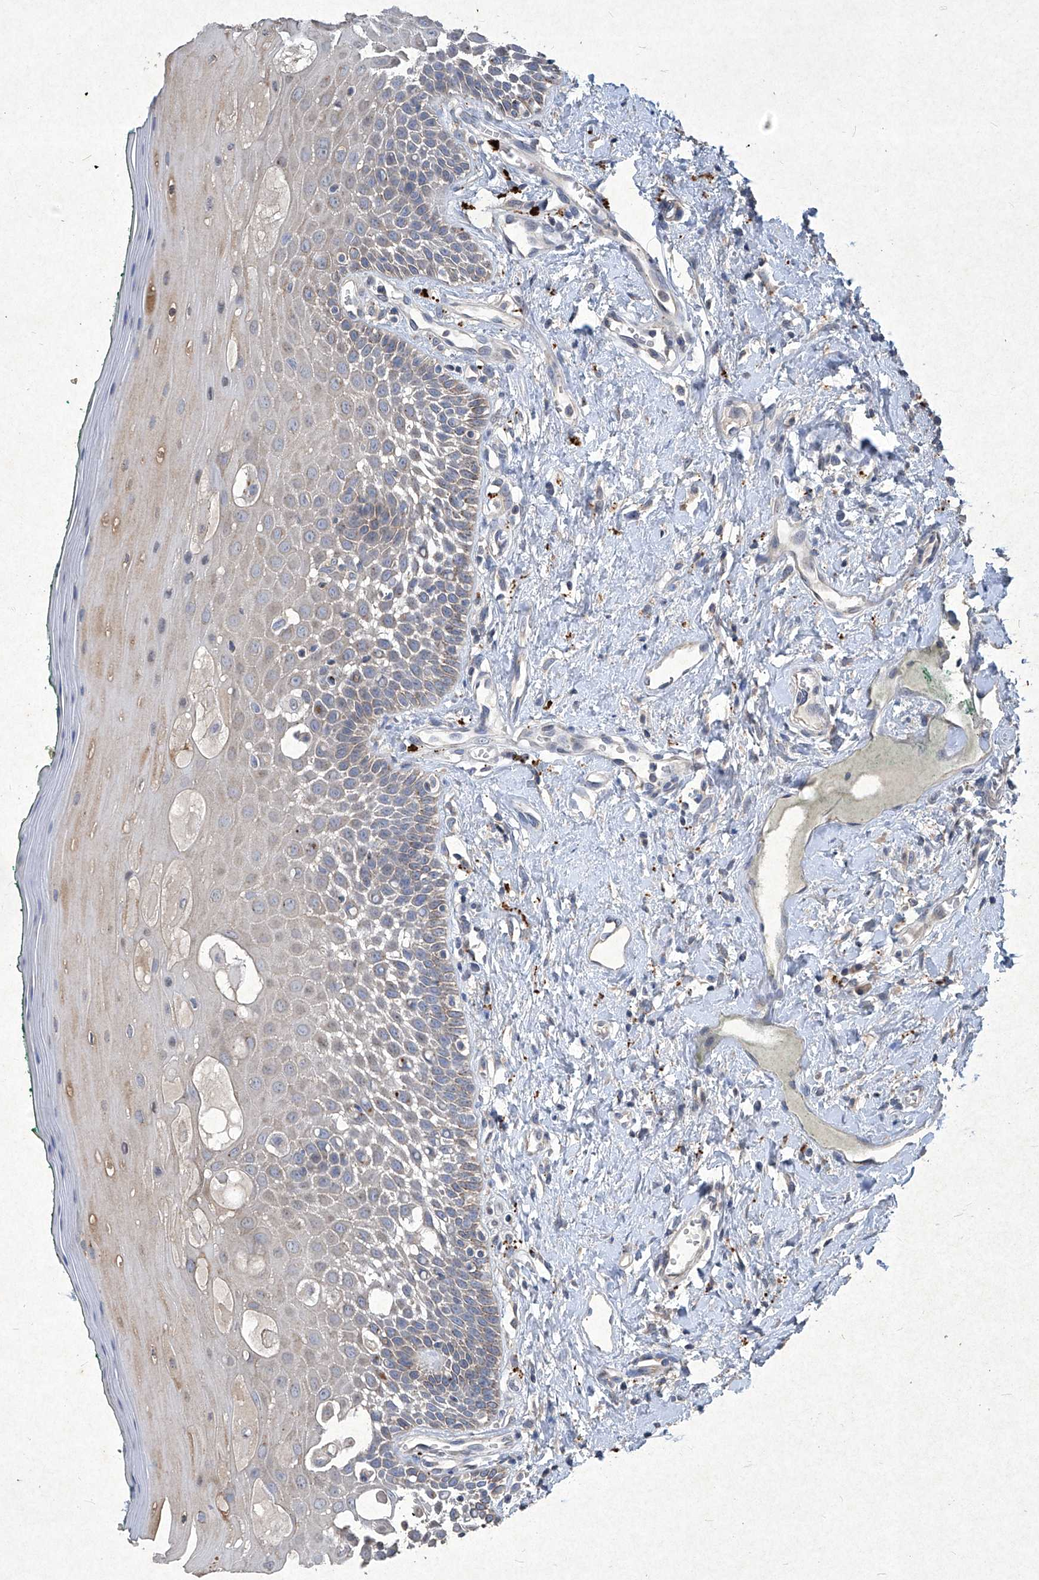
{"staining": {"intensity": "weak", "quantity": "25%-75%", "location": "cytoplasmic/membranous"}, "tissue": "oral mucosa", "cell_type": "Squamous epithelial cells", "image_type": "normal", "snomed": [{"axis": "morphology", "description": "Normal tissue, NOS"}, {"axis": "topography", "description": "Oral tissue"}], "caption": "DAB immunohistochemical staining of benign oral mucosa shows weak cytoplasmic/membranous protein expression in about 25%-75% of squamous epithelial cells. The protein is shown in brown color, while the nuclei are stained blue.", "gene": "MED16", "patient": {"sex": "female", "age": 70}}